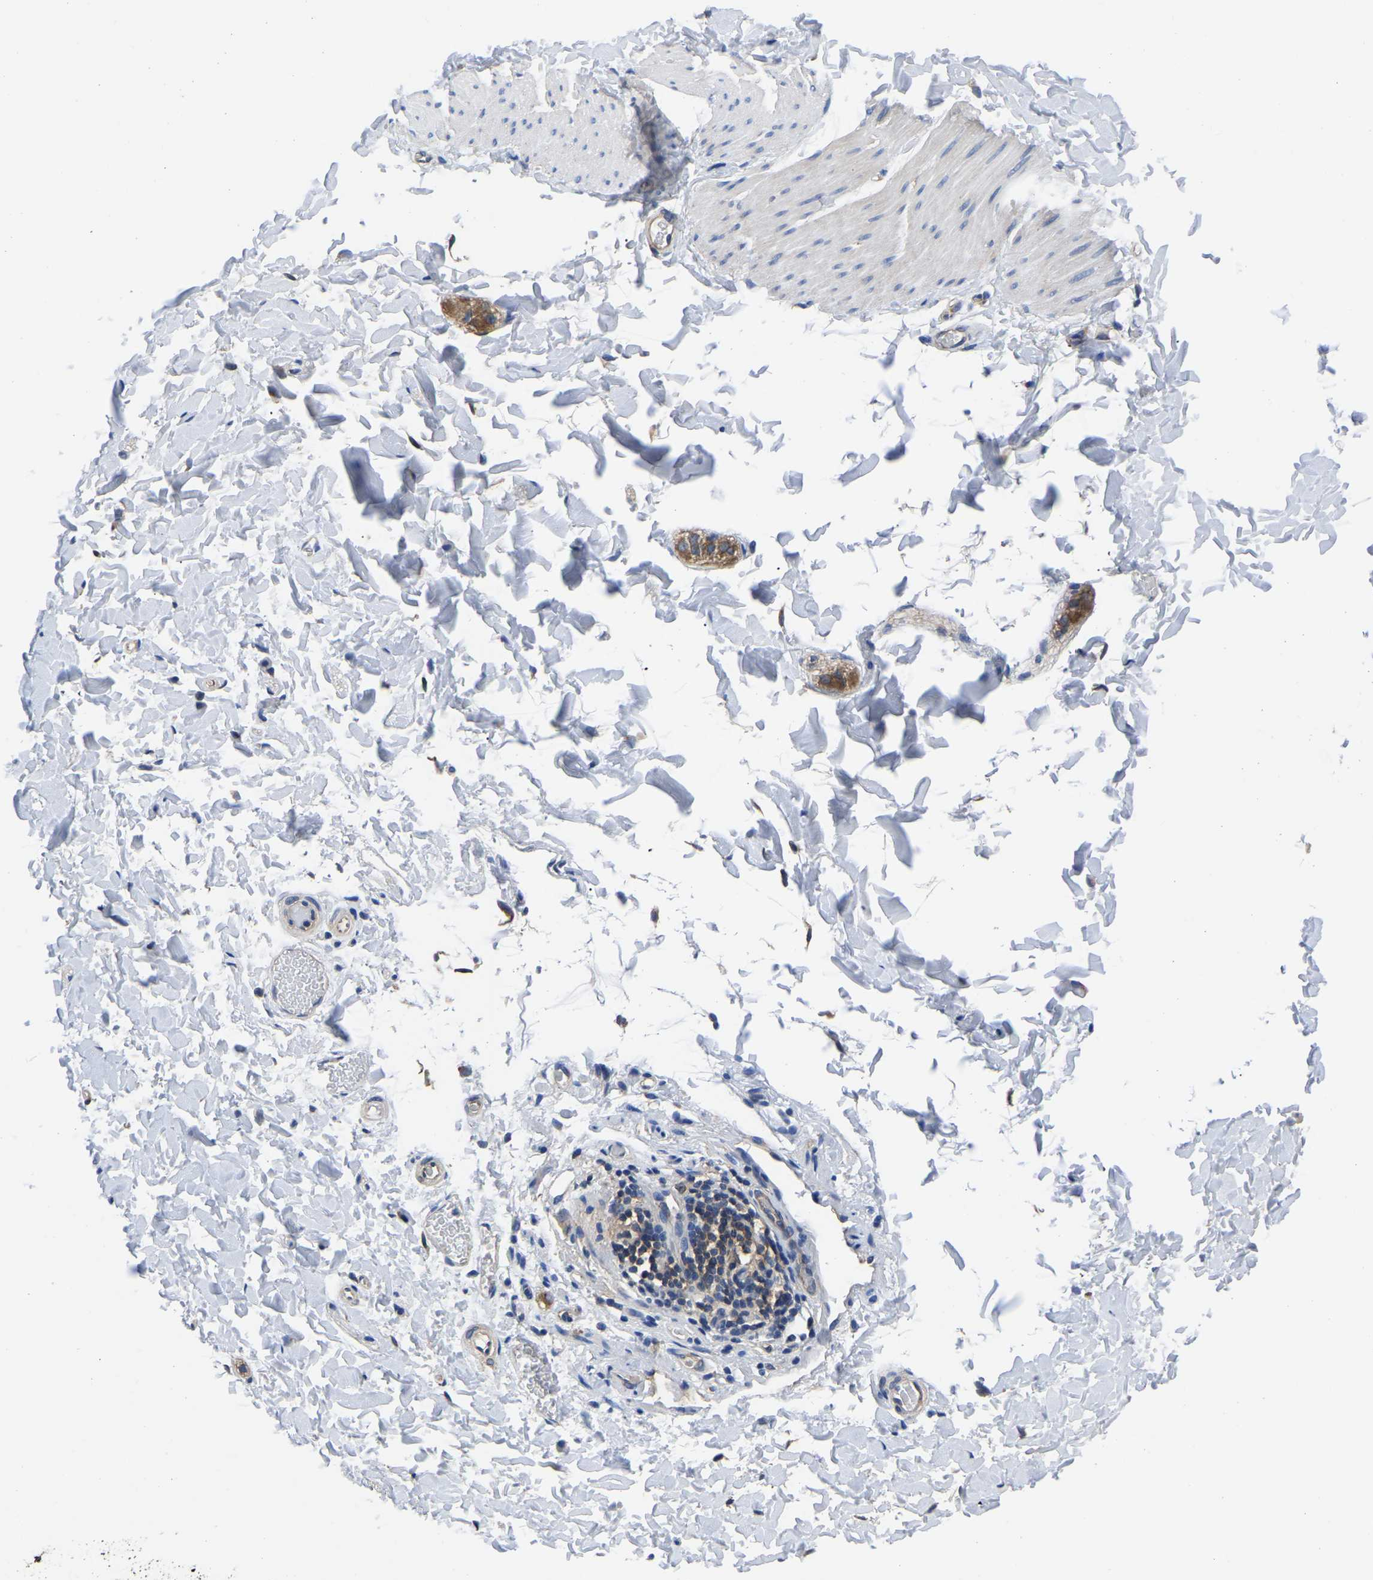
{"staining": {"intensity": "weak", "quantity": "<25%", "location": "cytoplasmic/membranous"}, "tissue": "smooth muscle", "cell_type": "Smooth muscle cells", "image_type": "normal", "snomed": [{"axis": "morphology", "description": "Normal tissue, NOS"}, {"axis": "topography", "description": "Smooth muscle"}, {"axis": "topography", "description": "Colon"}], "caption": "A high-resolution micrograph shows IHC staining of unremarkable smooth muscle, which shows no significant positivity in smooth muscle cells. (Brightfield microscopy of DAB (3,3'-diaminobenzidine) IHC at high magnification).", "gene": "TFG", "patient": {"sex": "male", "age": 67}}